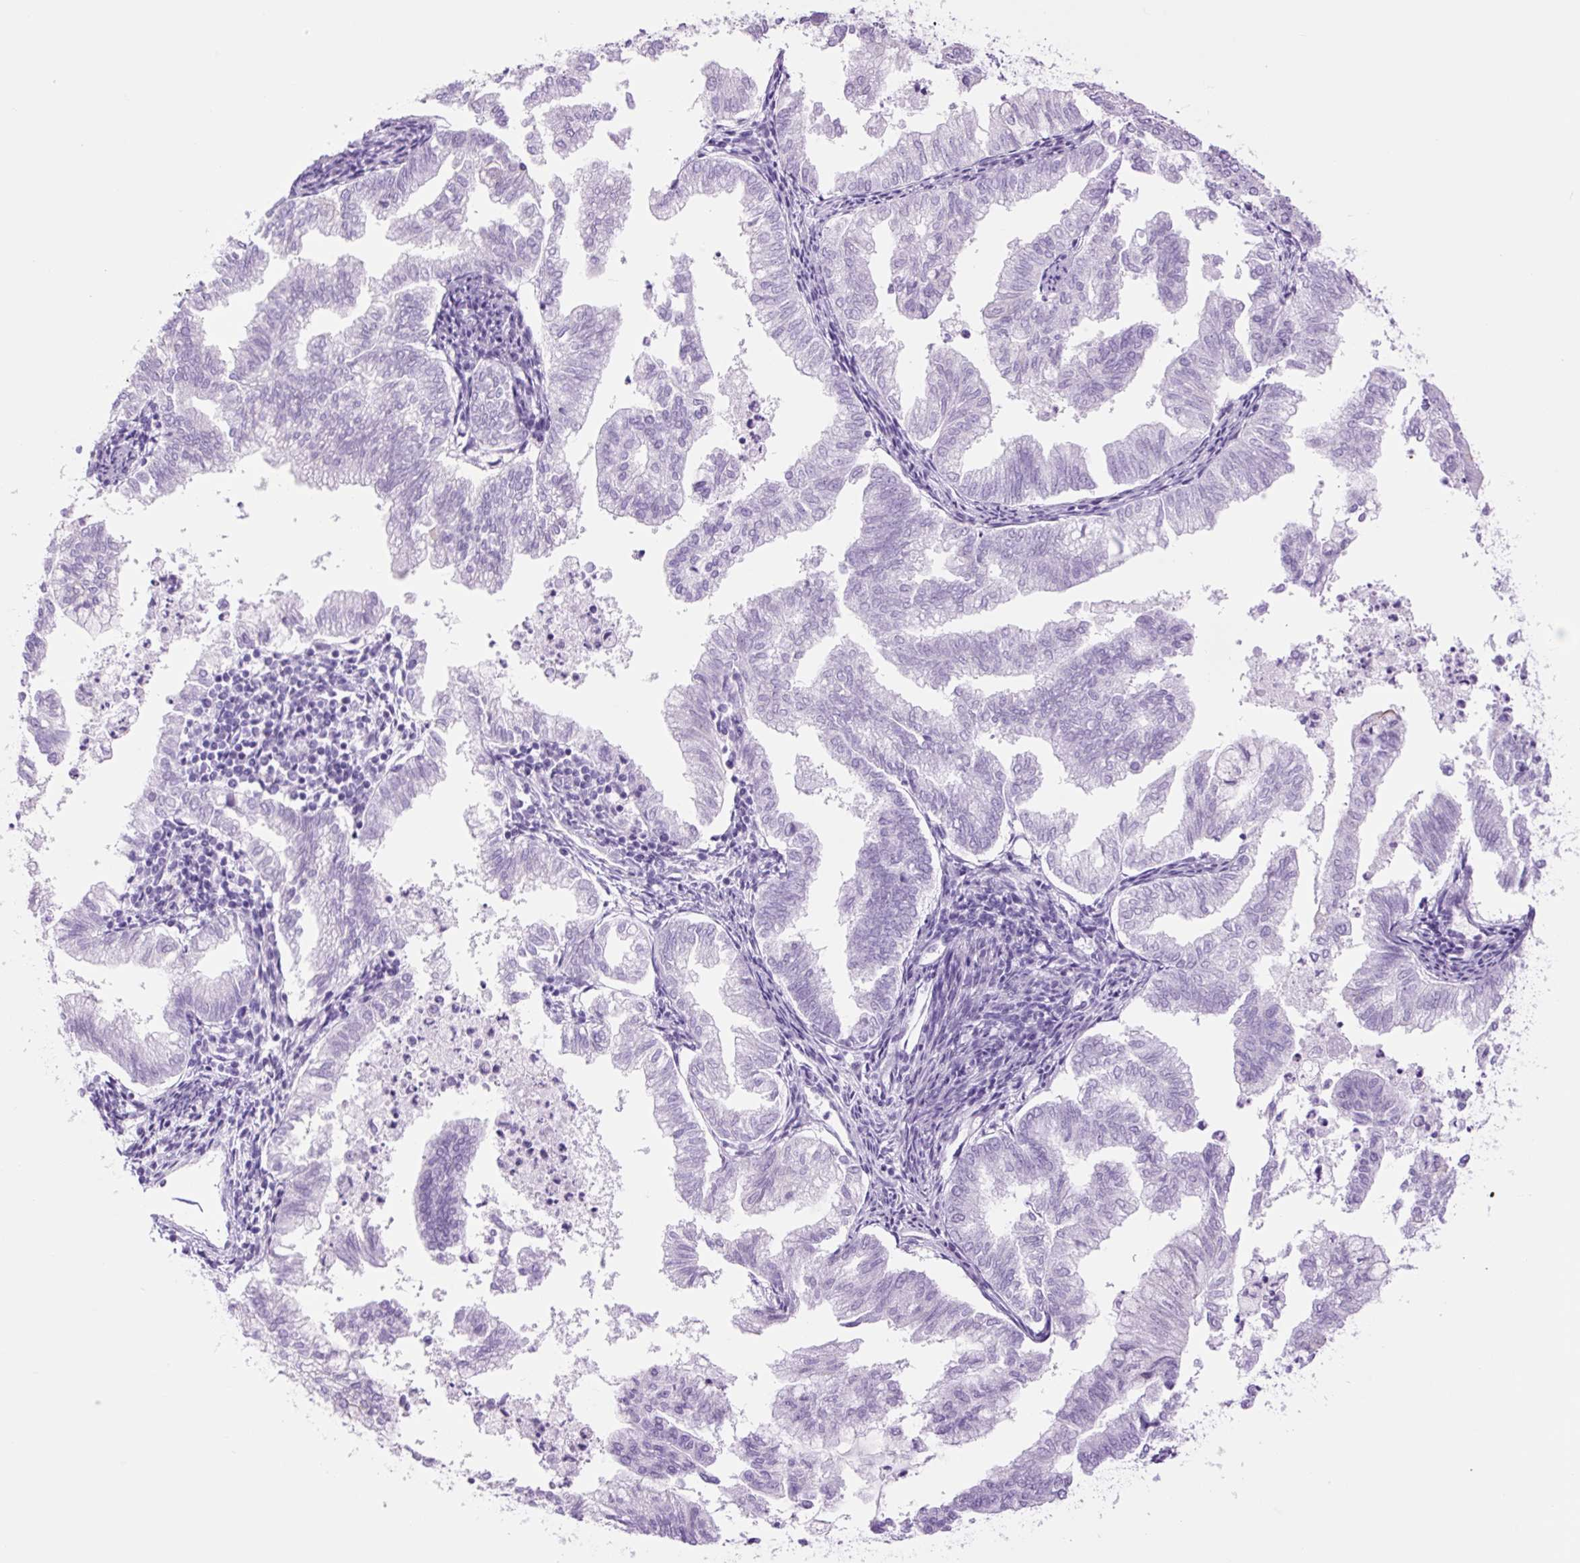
{"staining": {"intensity": "negative", "quantity": "none", "location": "none"}, "tissue": "endometrial cancer", "cell_type": "Tumor cells", "image_type": "cancer", "snomed": [{"axis": "morphology", "description": "Necrosis, NOS"}, {"axis": "morphology", "description": "Adenocarcinoma, NOS"}, {"axis": "topography", "description": "Endometrium"}], "caption": "Endometrial adenocarcinoma stained for a protein using immunohistochemistry reveals no positivity tumor cells.", "gene": "TFF2", "patient": {"sex": "female", "age": 79}}